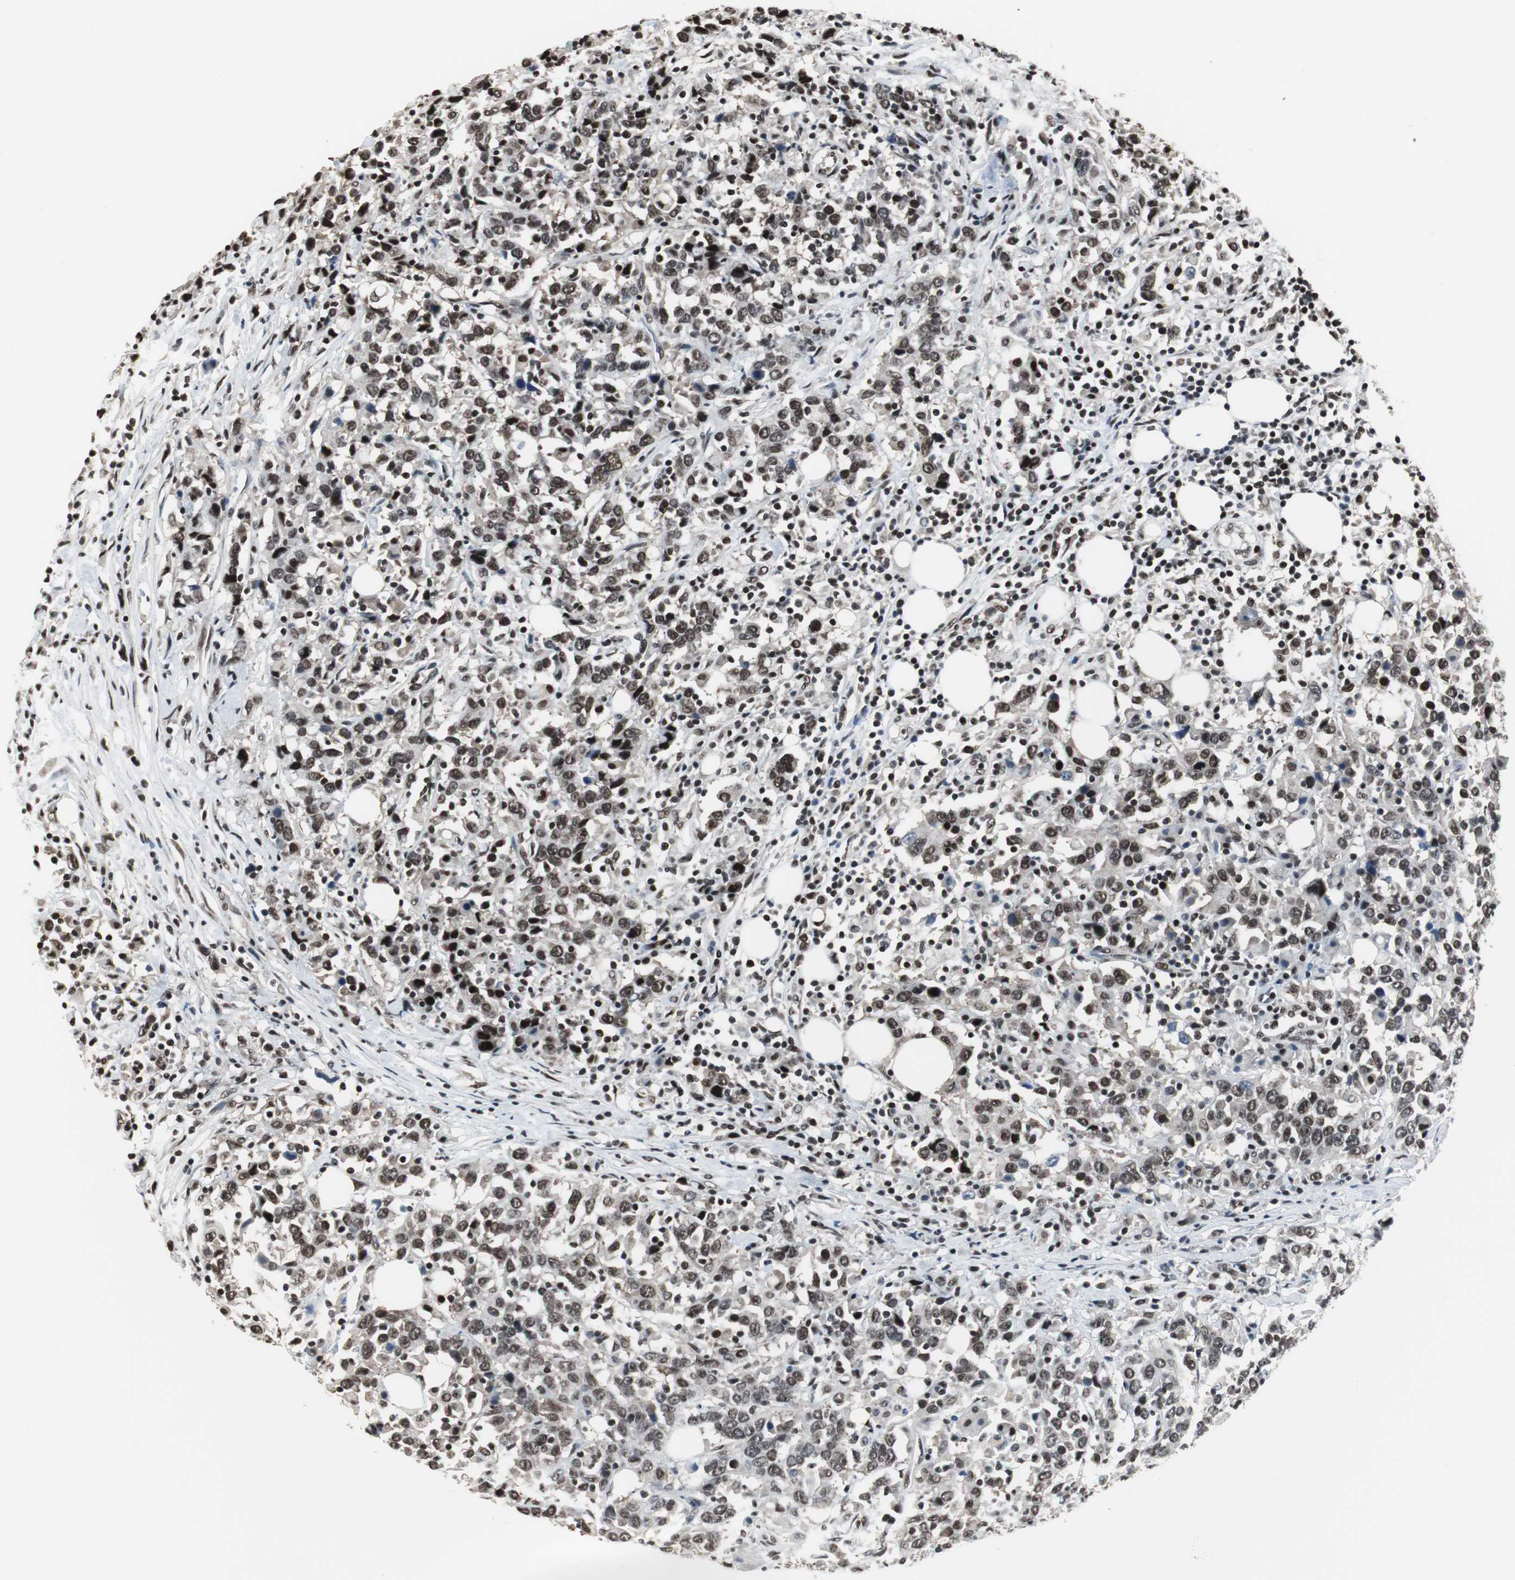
{"staining": {"intensity": "strong", "quantity": ">75%", "location": "nuclear"}, "tissue": "urothelial cancer", "cell_type": "Tumor cells", "image_type": "cancer", "snomed": [{"axis": "morphology", "description": "Urothelial carcinoma, High grade"}, {"axis": "topography", "description": "Urinary bladder"}], "caption": "Immunohistochemistry image of neoplastic tissue: high-grade urothelial carcinoma stained using IHC displays high levels of strong protein expression localized specifically in the nuclear of tumor cells, appearing as a nuclear brown color.", "gene": "CDK9", "patient": {"sex": "male", "age": 61}}